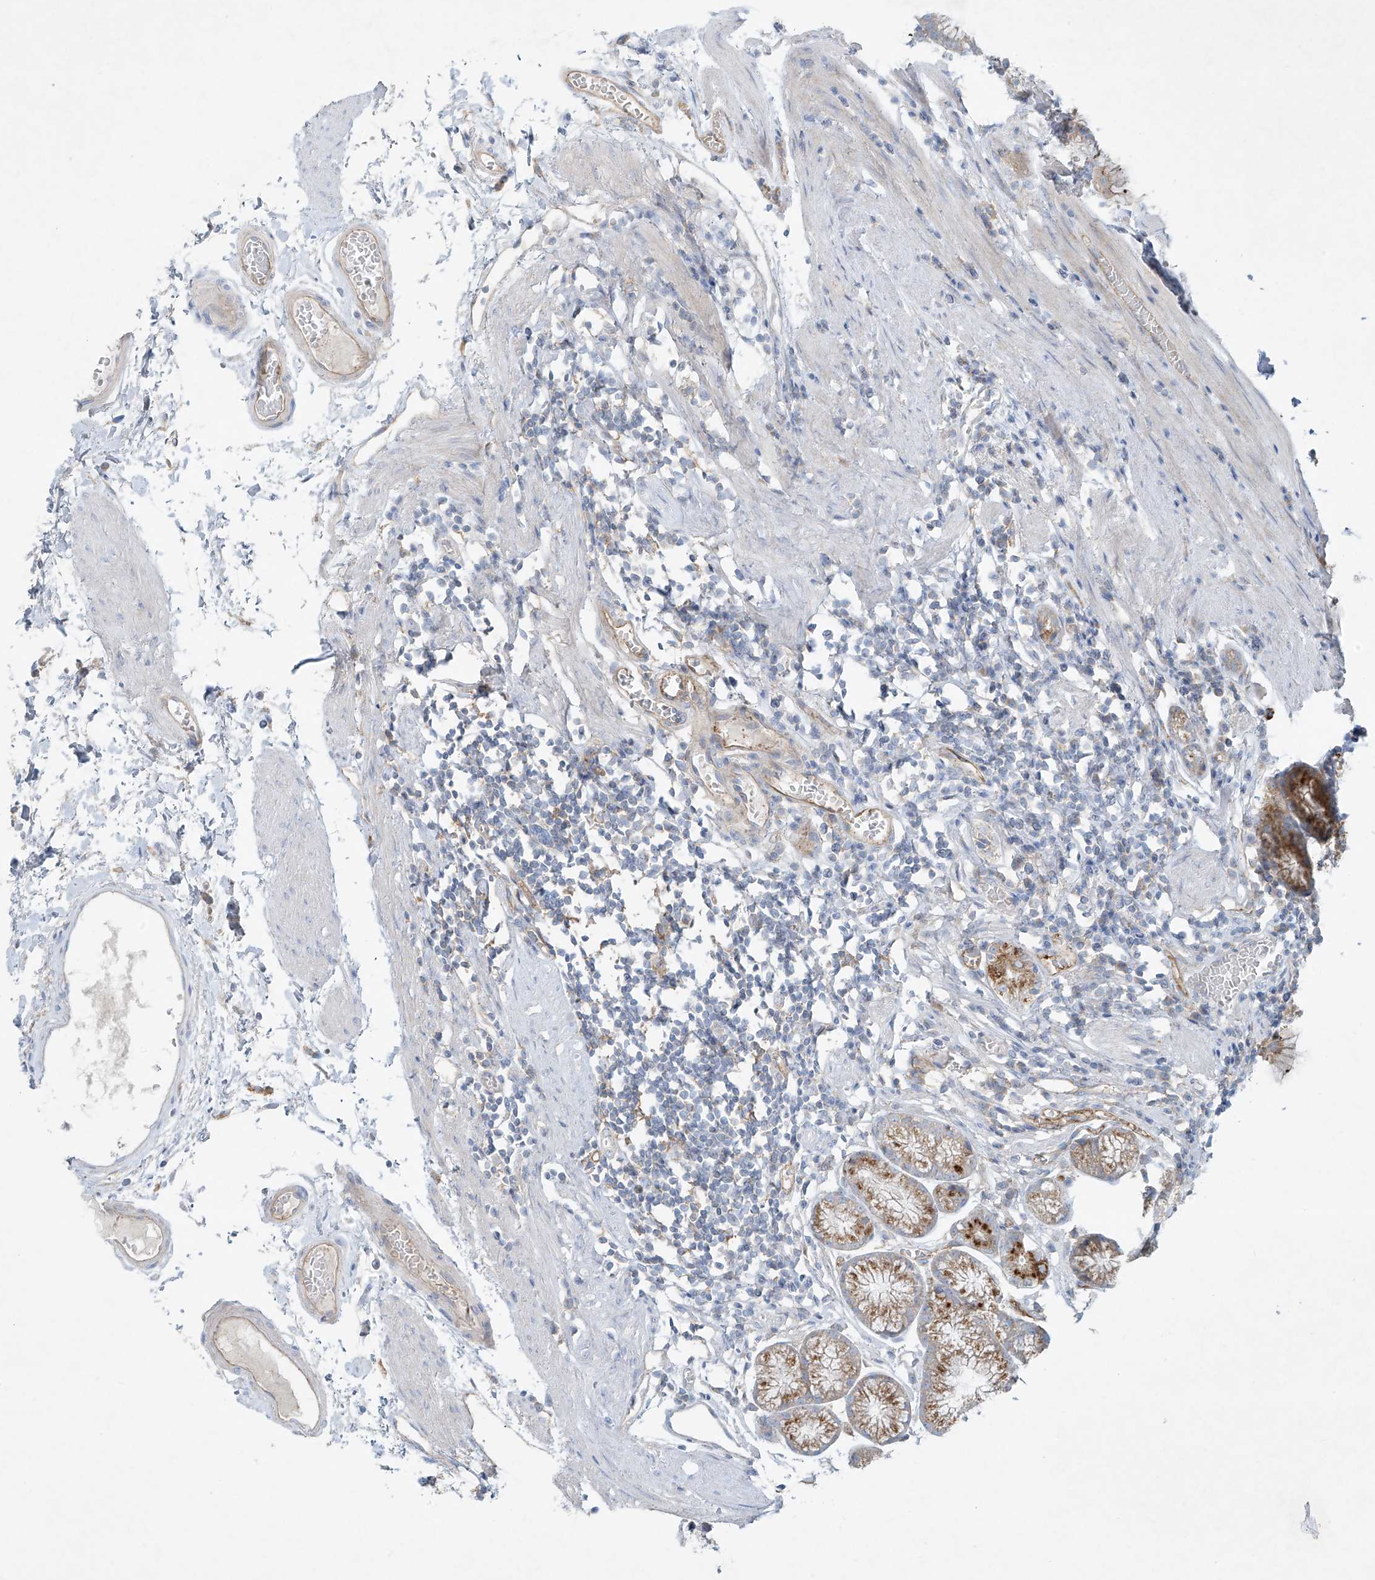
{"staining": {"intensity": "moderate", "quantity": "25%-75%", "location": "cytoplasmic/membranous"}, "tissue": "stomach", "cell_type": "Glandular cells", "image_type": "normal", "snomed": [{"axis": "morphology", "description": "Normal tissue, NOS"}, {"axis": "topography", "description": "Stomach"}], "caption": "Brown immunohistochemical staining in benign human stomach reveals moderate cytoplasmic/membranous staining in approximately 25%-75% of glandular cells. (DAB (3,3'-diaminobenzidine) IHC, brown staining for protein, blue staining for nuclei).", "gene": "VAMP5", "patient": {"sex": "male", "age": 55}}